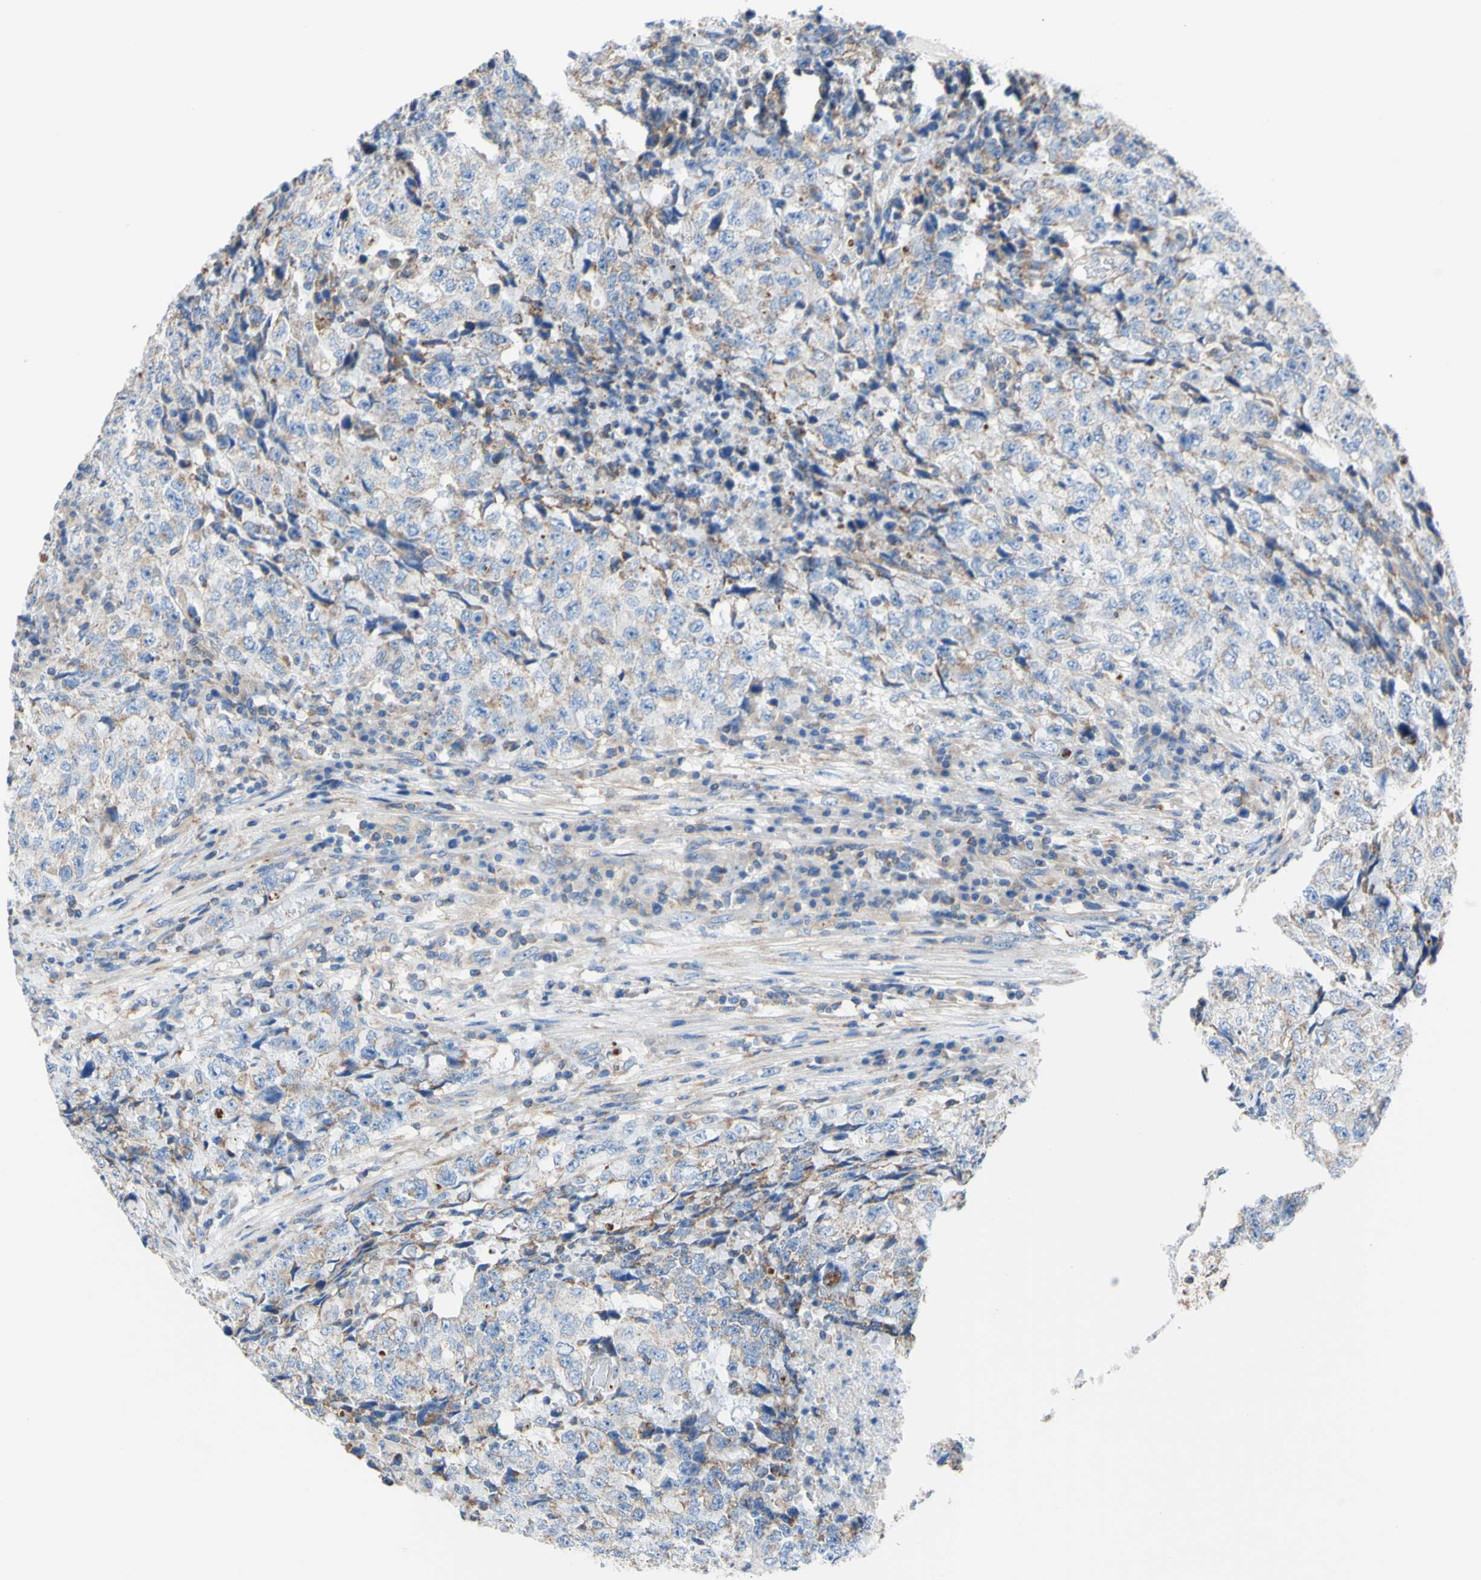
{"staining": {"intensity": "weak", "quantity": "<25%", "location": "cytoplasmic/membranous"}, "tissue": "testis cancer", "cell_type": "Tumor cells", "image_type": "cancer", "snomed": [{"axis": "morphology", "description": "Necrosis, NOS"}, {"axis": "morphology", "description": "Carcinoma, Embryonal, NOS"}, {"axis": "topography", "description": "Testis"}], "caption": "An immunohistochemistry photomicrograph of testis embryonal carcinoma is shown. There is no staining in tumor cells of testis embryonal carcinoma.", "gene": "RETREG2", "patient": {"sex": "male", "age": 19}}